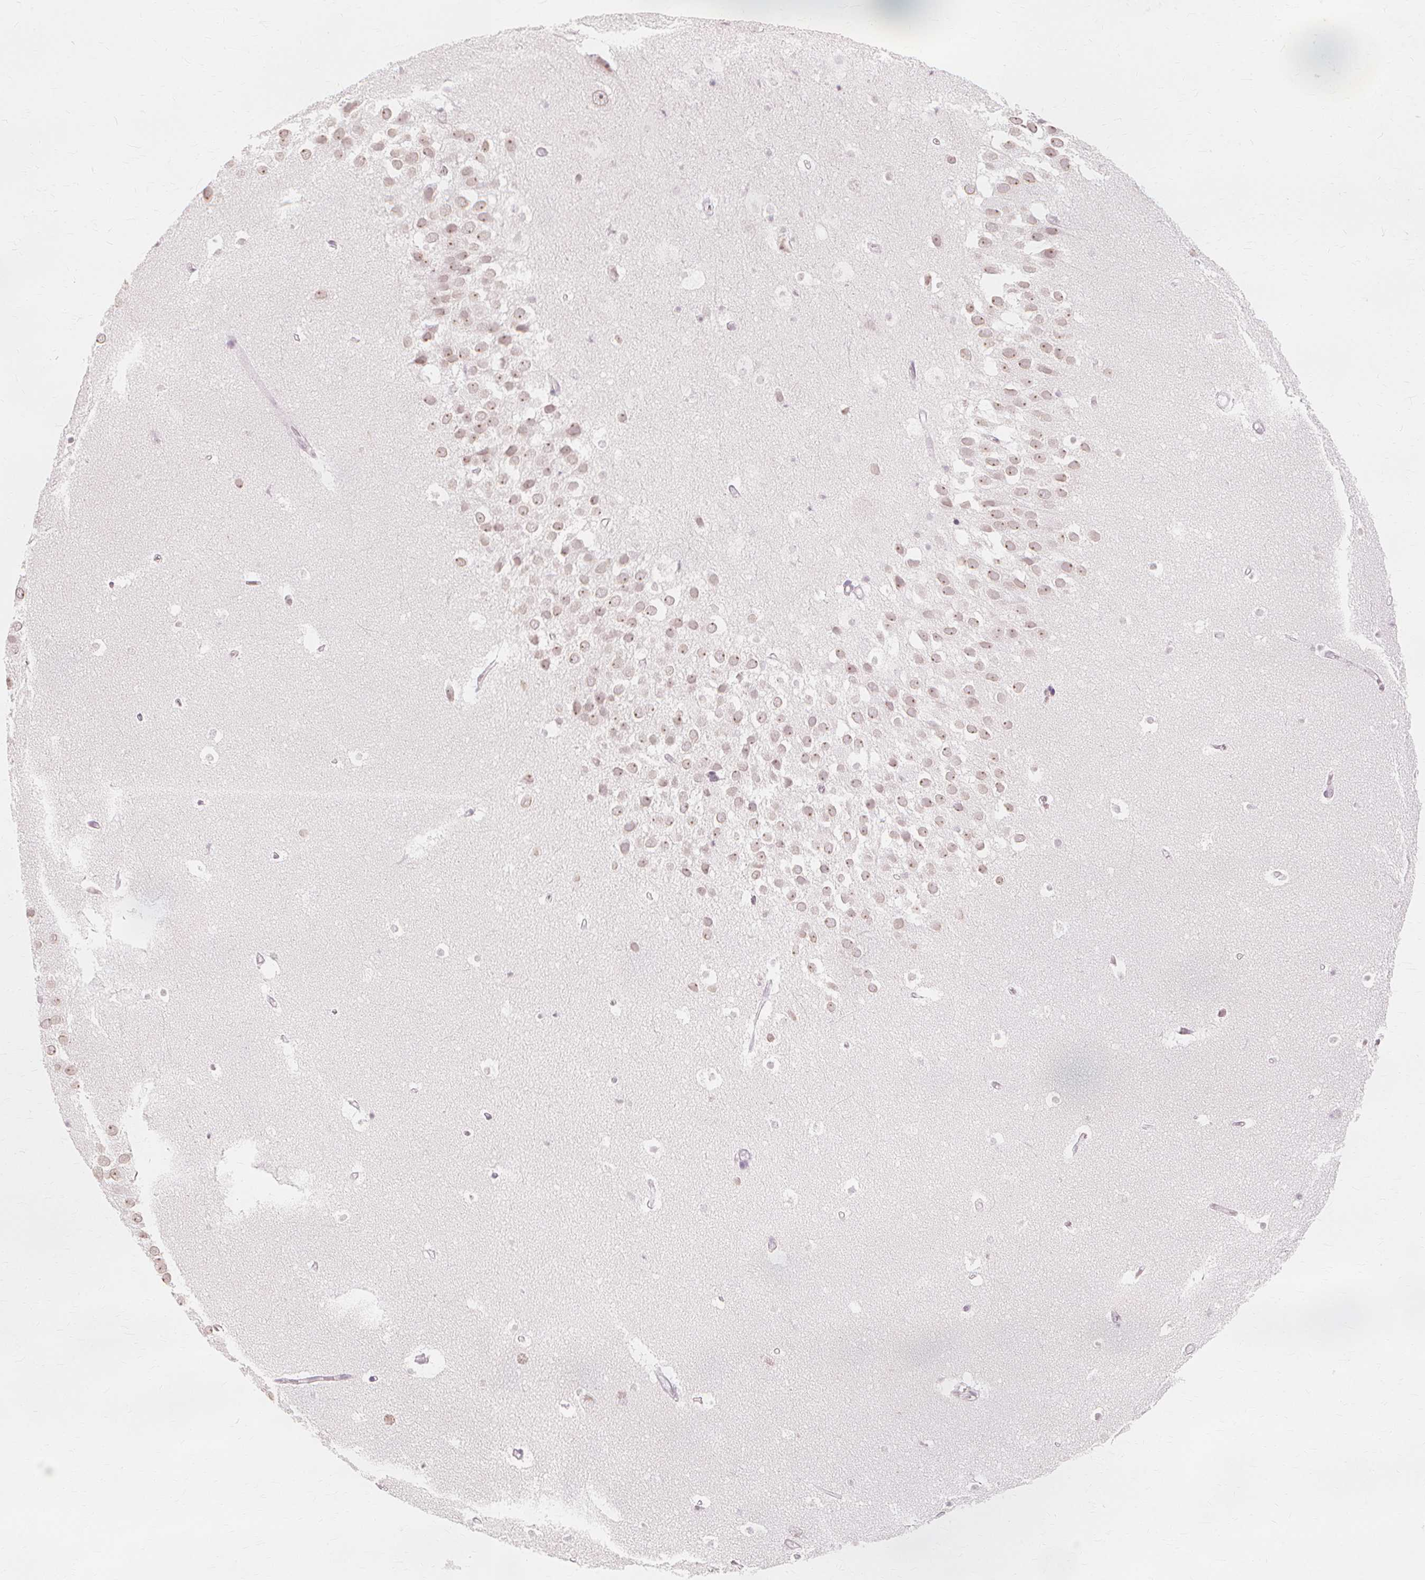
{"staining": {"intensity": "negative", "quantity": "none", "location": "none"}, "tissue": "hippocampus", "cell_type": "Glial cells", "image_type": "normal", "snomed": [{"axis": "morphology", "description": "Normal tissue, NOS"}, {"axis": "topography", "description": "Hippocampus"}], "caption": "The IHC image has no significant expression in glial cells of hippocampus. (IHC, brightfield microscopy, high magnification).", "gene": "NXPE1", "patient": {"sex": "male", "age": 26}}